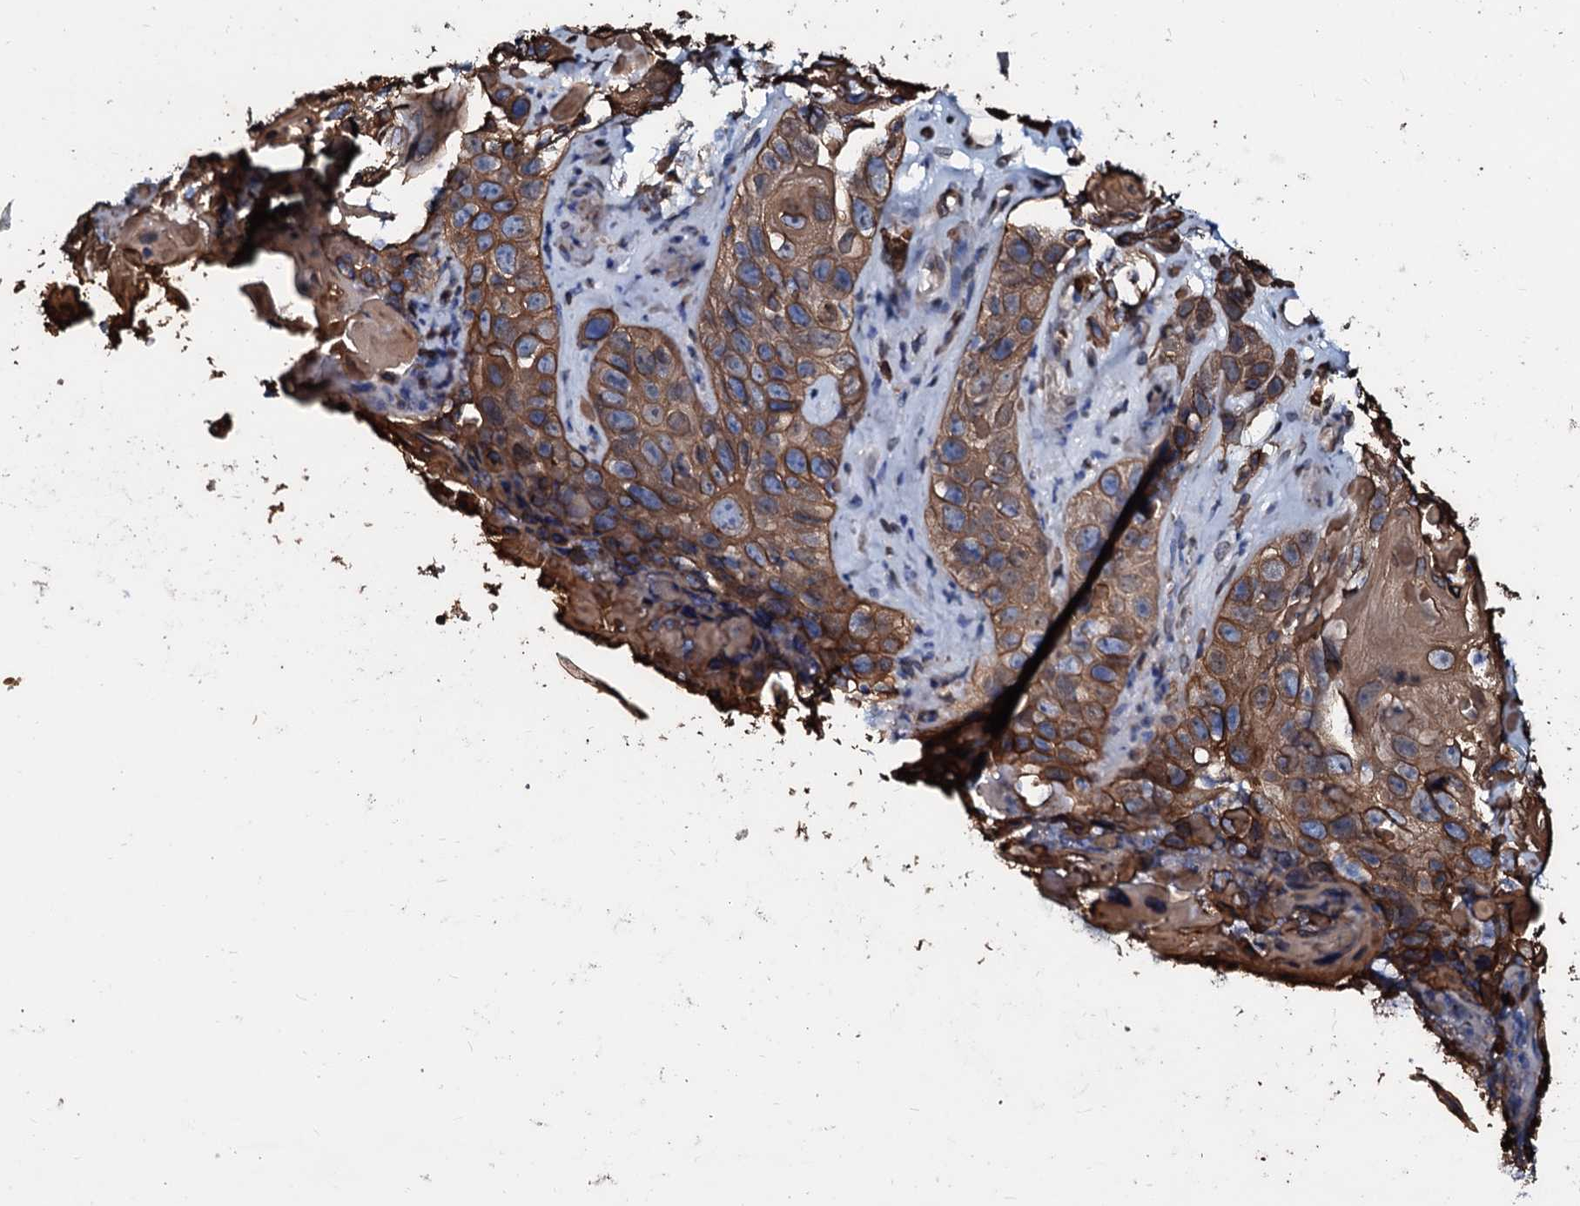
{"staining": {"intensity": "moderate", "quantity": ">75%", "location": "cytoplasmic/membranous"}, "tissue": "skin cancer", "cell_type": "Tumor cells", "image_type": "cancer", "snomed": [{"axis": "morphology", "description": "Squamous cell carcinoma, NOS"}, {"axis": "topography", "description": "Skin"}], "caption": "Human skin cancer (squamous cell carcinoma) stained for a protein (brown) reveals moderate cytoplasmic/membranous positive expression in about >75% of tumor cells.", "gene": "NRP2", "patient": {"sex": "male", "age": 55}}